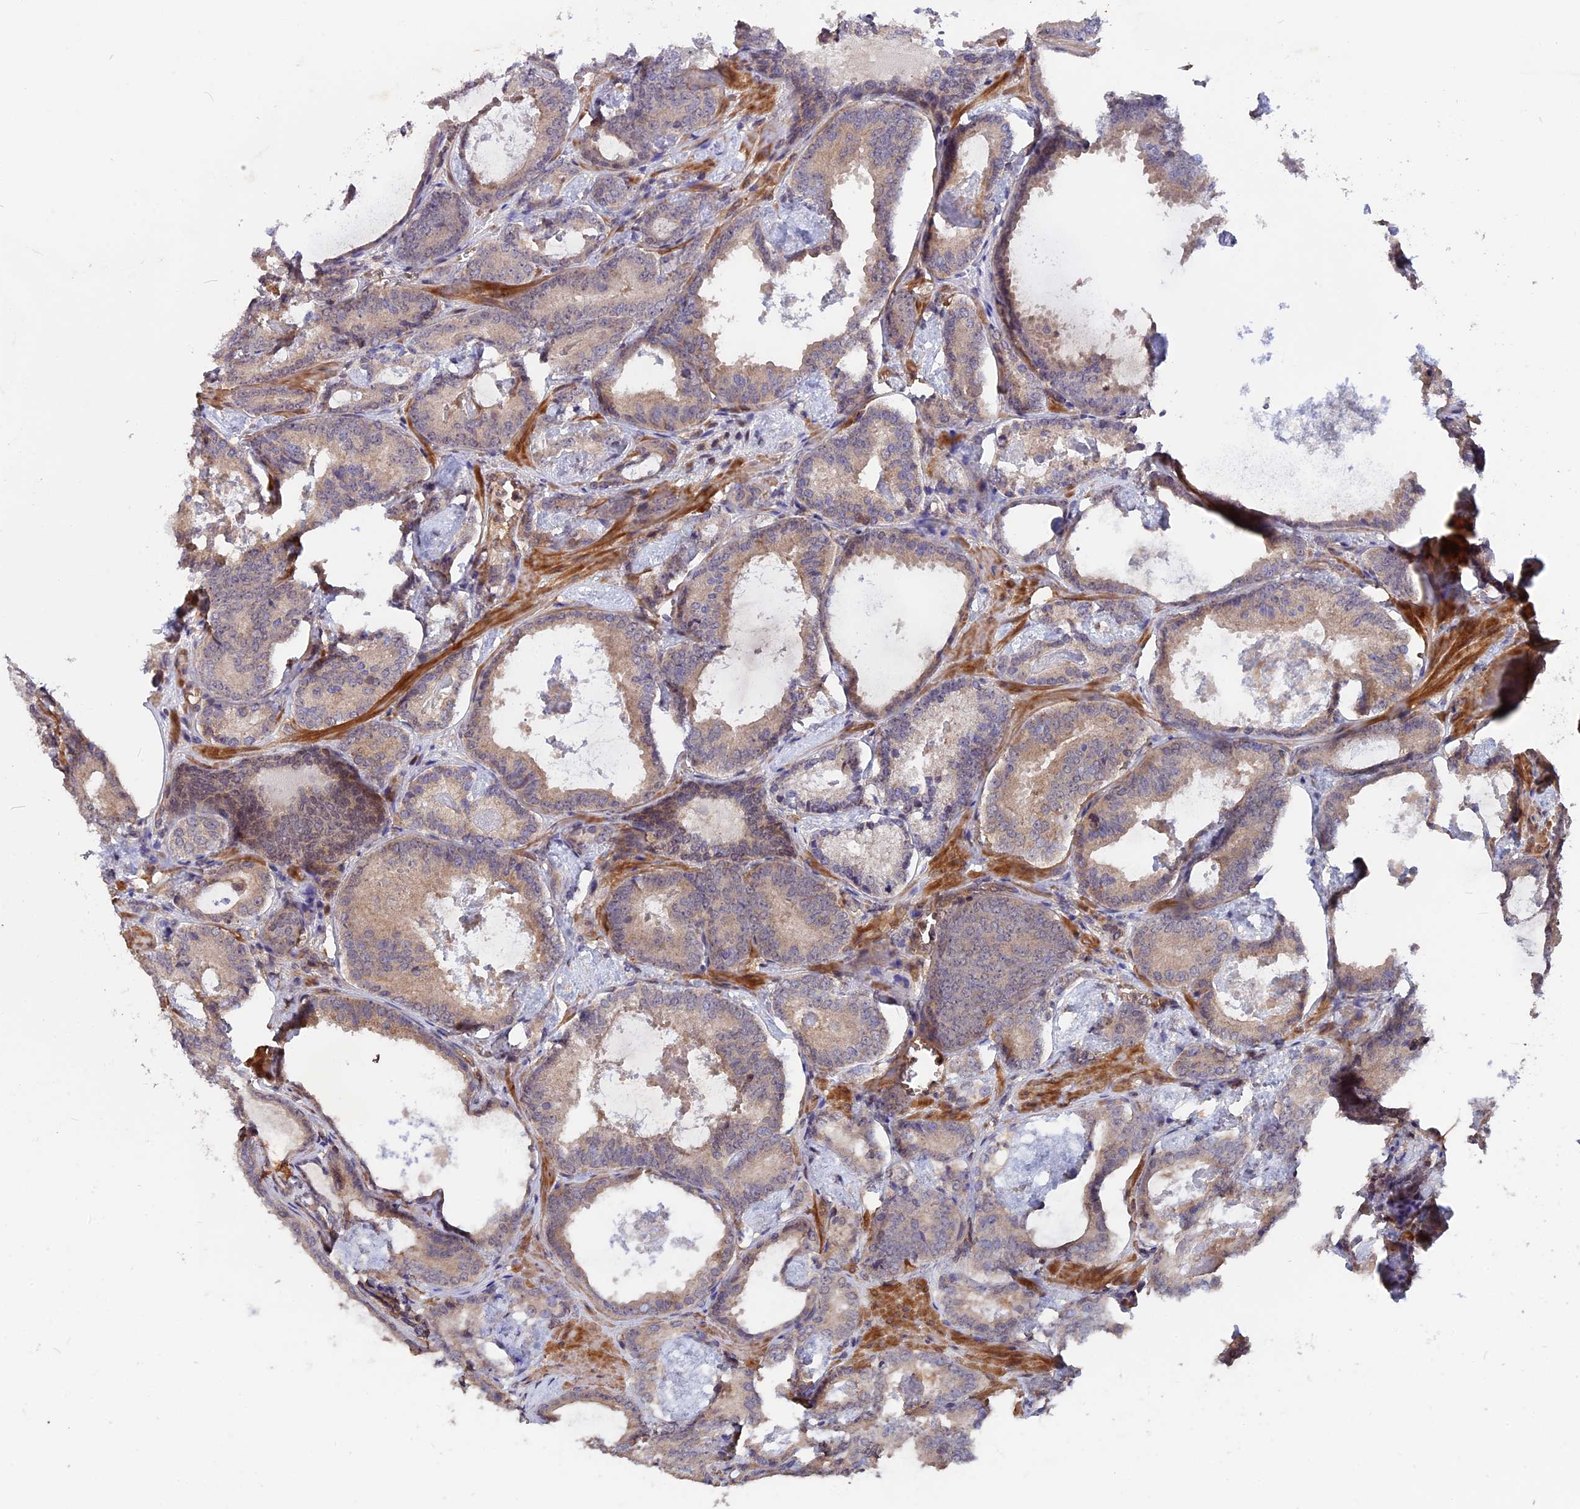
{"staining": {"intensity": "weak", "quantity": "<25%", "location": "cytoplasmic/membranous"}, "tissue": "prostate cancer", "cell_type": "Tumor cells", "image_type": "cancer", "snomed": [{"axis": "morphology", "description": "Adenocarcinoma, Low grade"}, {"axis": "topography", "description": "Prostate"}], "caption": "Tumor cells are negative for protein expression in human prostate cancer. The staining was performed using DAB (3,3'-diaminobenzidine) to visualize the protein expression in brown, while the nuclei were stained in blue with hematoxylin (Magnification: 20x).", "gene": "ZC3H10", "patient": {"sex": "male", "age": 60}}